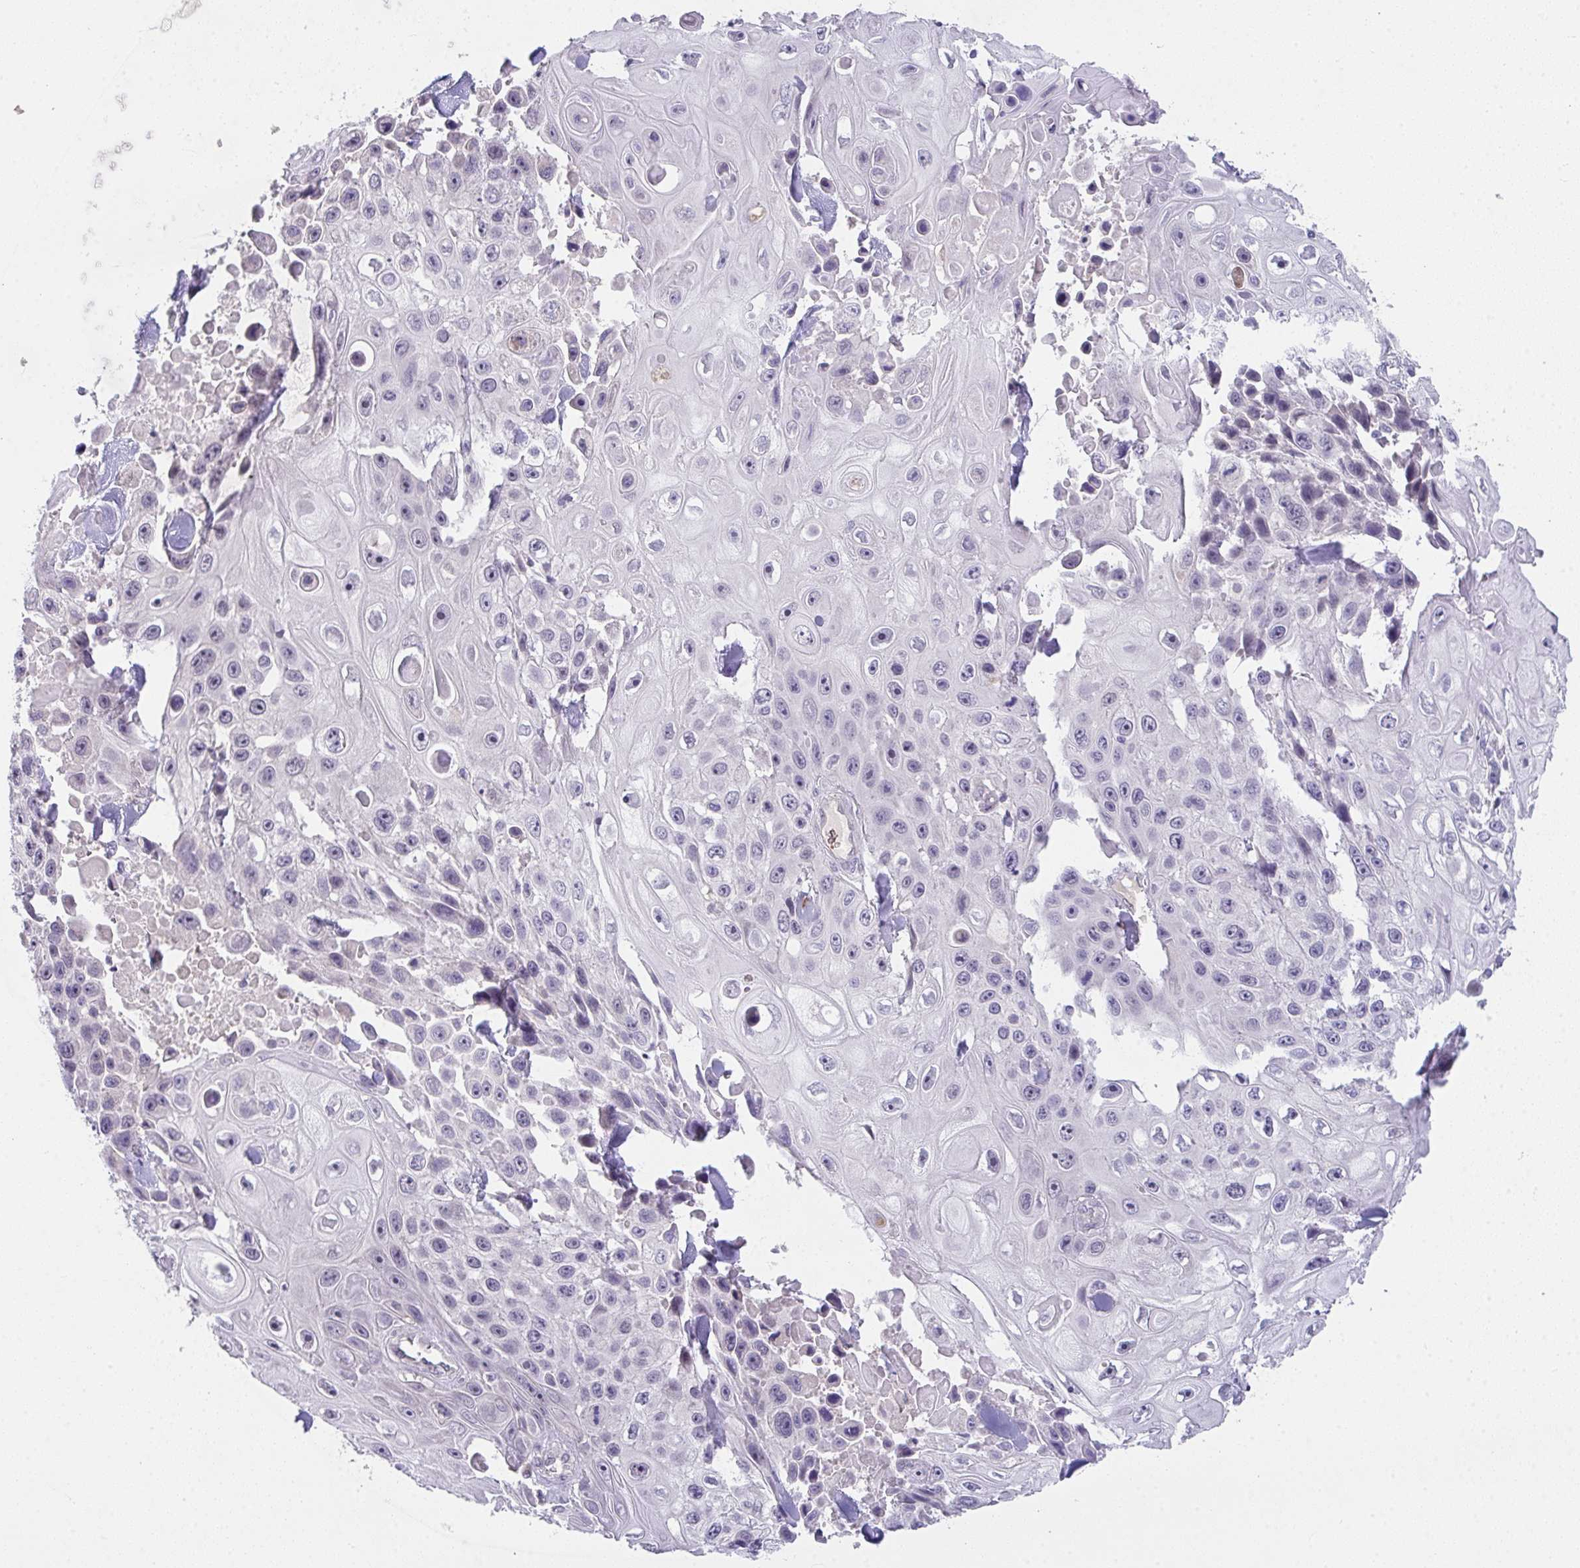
{"staining": {"intensity": "negative", "quantity": "none", "location": "none"}, "tissue": "skin cancer", "cell_type": "Tumor cells", "image_type": "cancer", "snomed": [{"axis": "morphology", "description": "Squamous cell carcinoma, NOS"}, {"axis": "topography", "description": "Skin"}], "caption": "IHC micrograph of human skin cancer stained for a protein (brown), which displays no positivity in tumor cells. The staining was performed using DAB to visualize the protein expression in brown, while the nuclei were stained in blue with hematoxylin (Magnification: 20x).", "gene": "GLTPD2", "patient": {"sex": "male", "age": 82}}